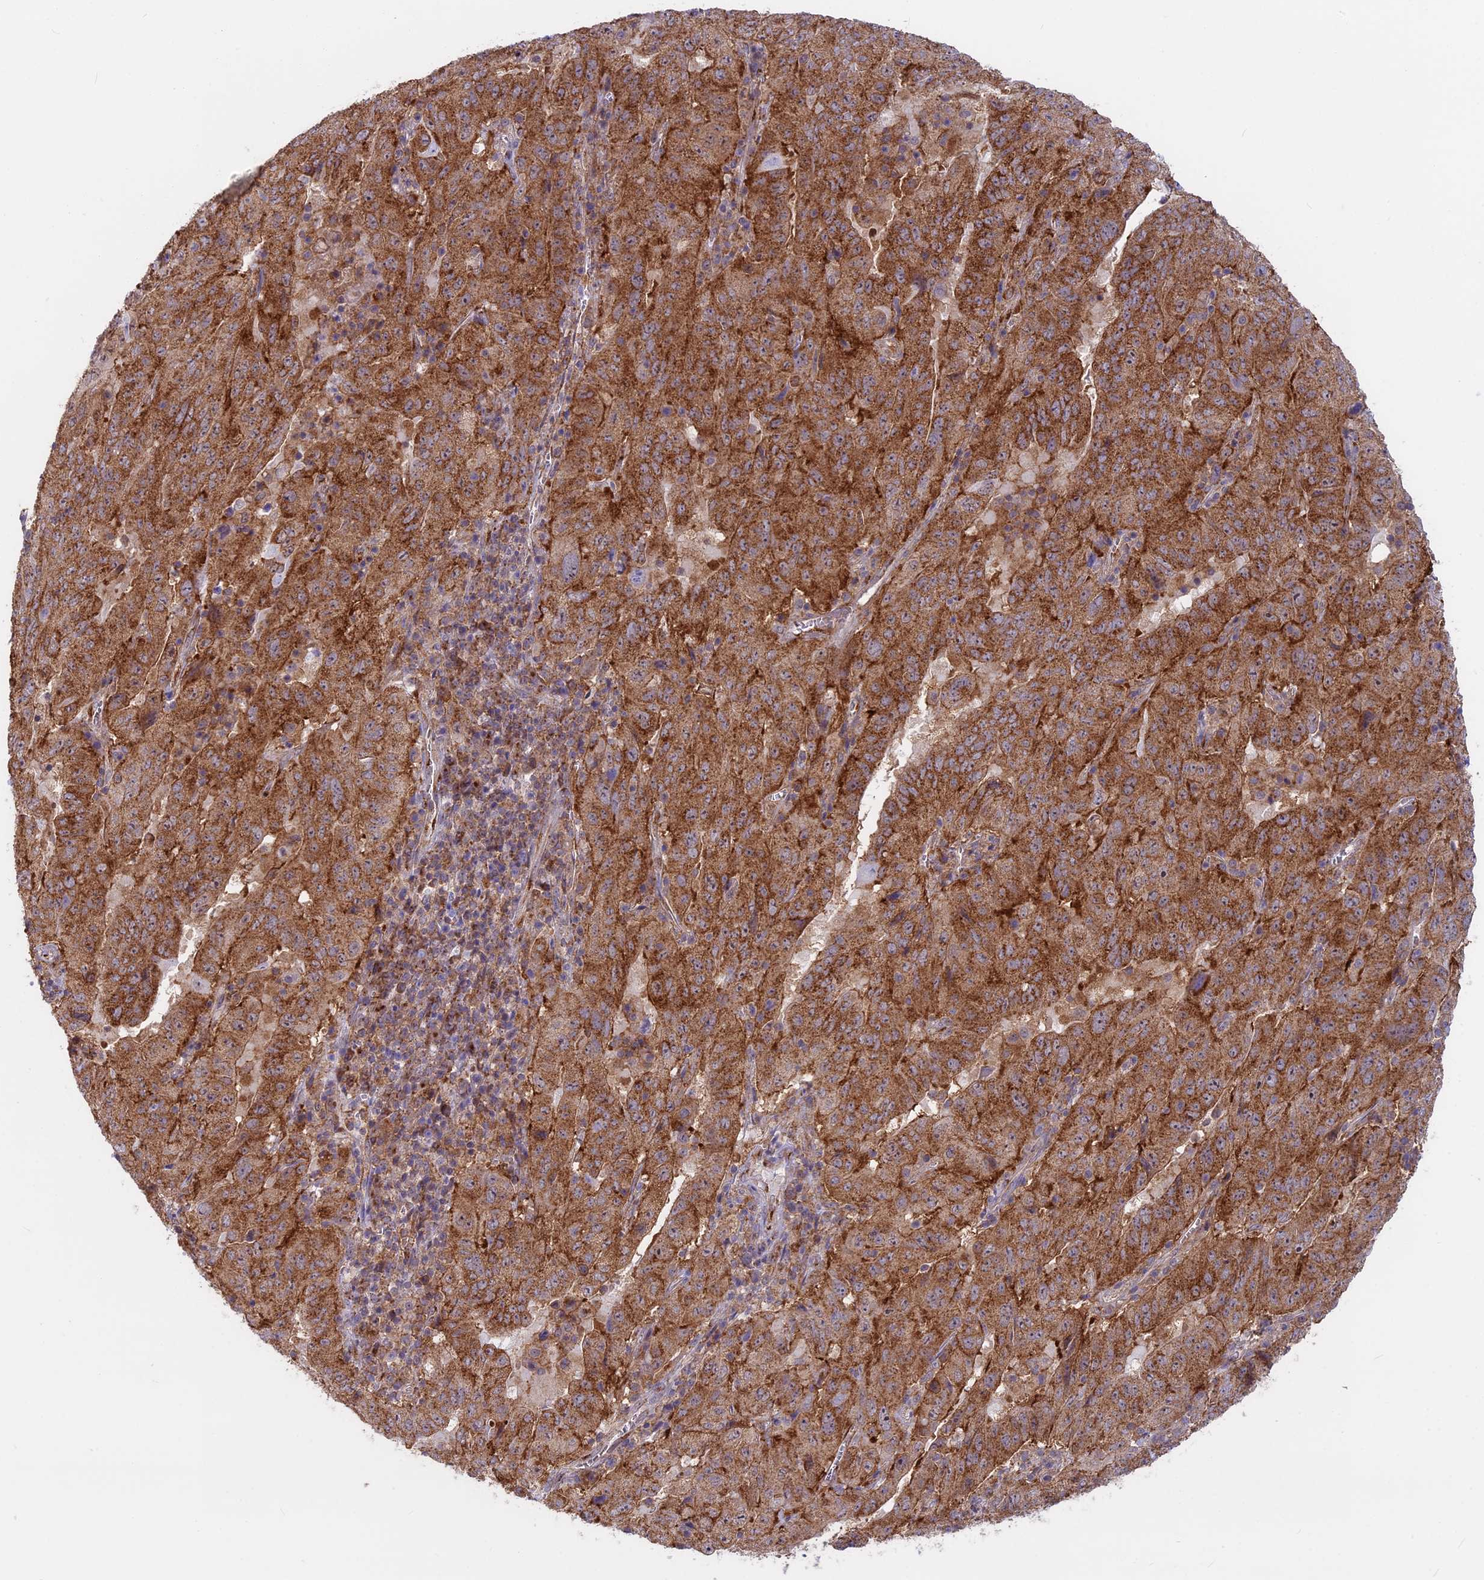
{"staining": {"intensity": "moderate", "quantity": ">75%", "location": "cytoplasmic/membranous"}, "tissue": "pancreatic cancer", "cell_type": "Tumor cells", "image_type": "cancer", "snomed": [{"axis": "morphology", "description": "Adenocarcinoma, NOS"}, {"axis": "topography", "description": "Pancreas"}], "caption": "IHC micrograph of neoplastic tissue: human pancreatic cancer stained using IHC reveals medium levels of moderate protein expression localized specifically in the cytoplasmic/membranous of tumor cells, appearing as a cytoplasmic/membranous brown color.", "gene": "CLINT1", "patient": {"sex": "male", "age": 63}}